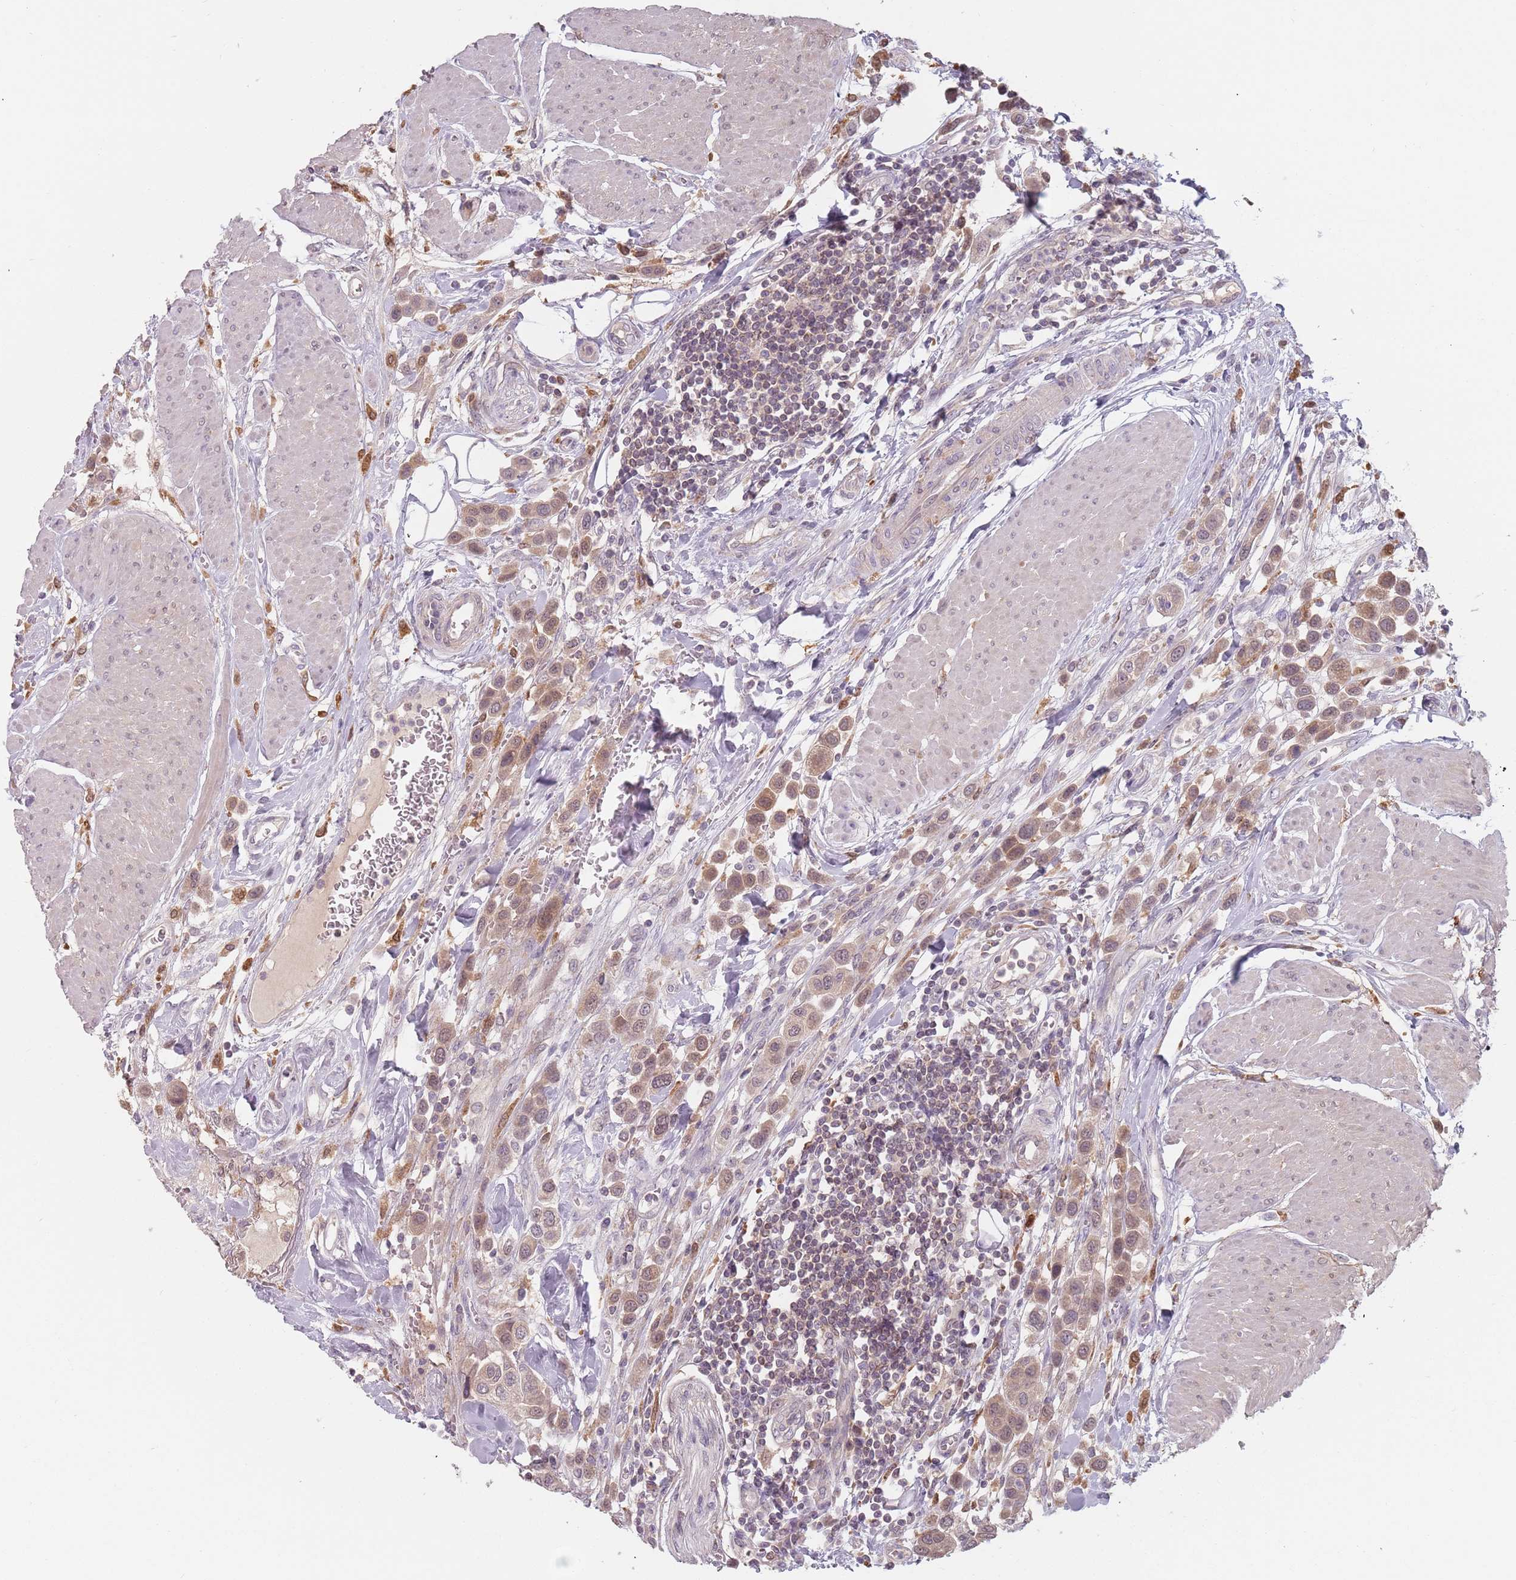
{"staining": {"intensity": "moderate", "quantity": ">75%", "location": "cytoplasmic/membranous,nuclear"}, "tissue": "urothelial cancer", "cell_type": "Tumor cells", "image_type": "cancer", "snomed": [{"axis": "morphology", "description": "Urothelial carcinoma, High grade"}, {"axis": "topography", "description": "Urinary bladder"}], "caption": "High-grade urothelial carcinoma stained for a protein (brown) displays moderate cytoplasmic/membranous and nuclear positive staining in about >75% of tumor cells.", "gene": "NAXE", "patient": {"sex": "male", "age": 50}}